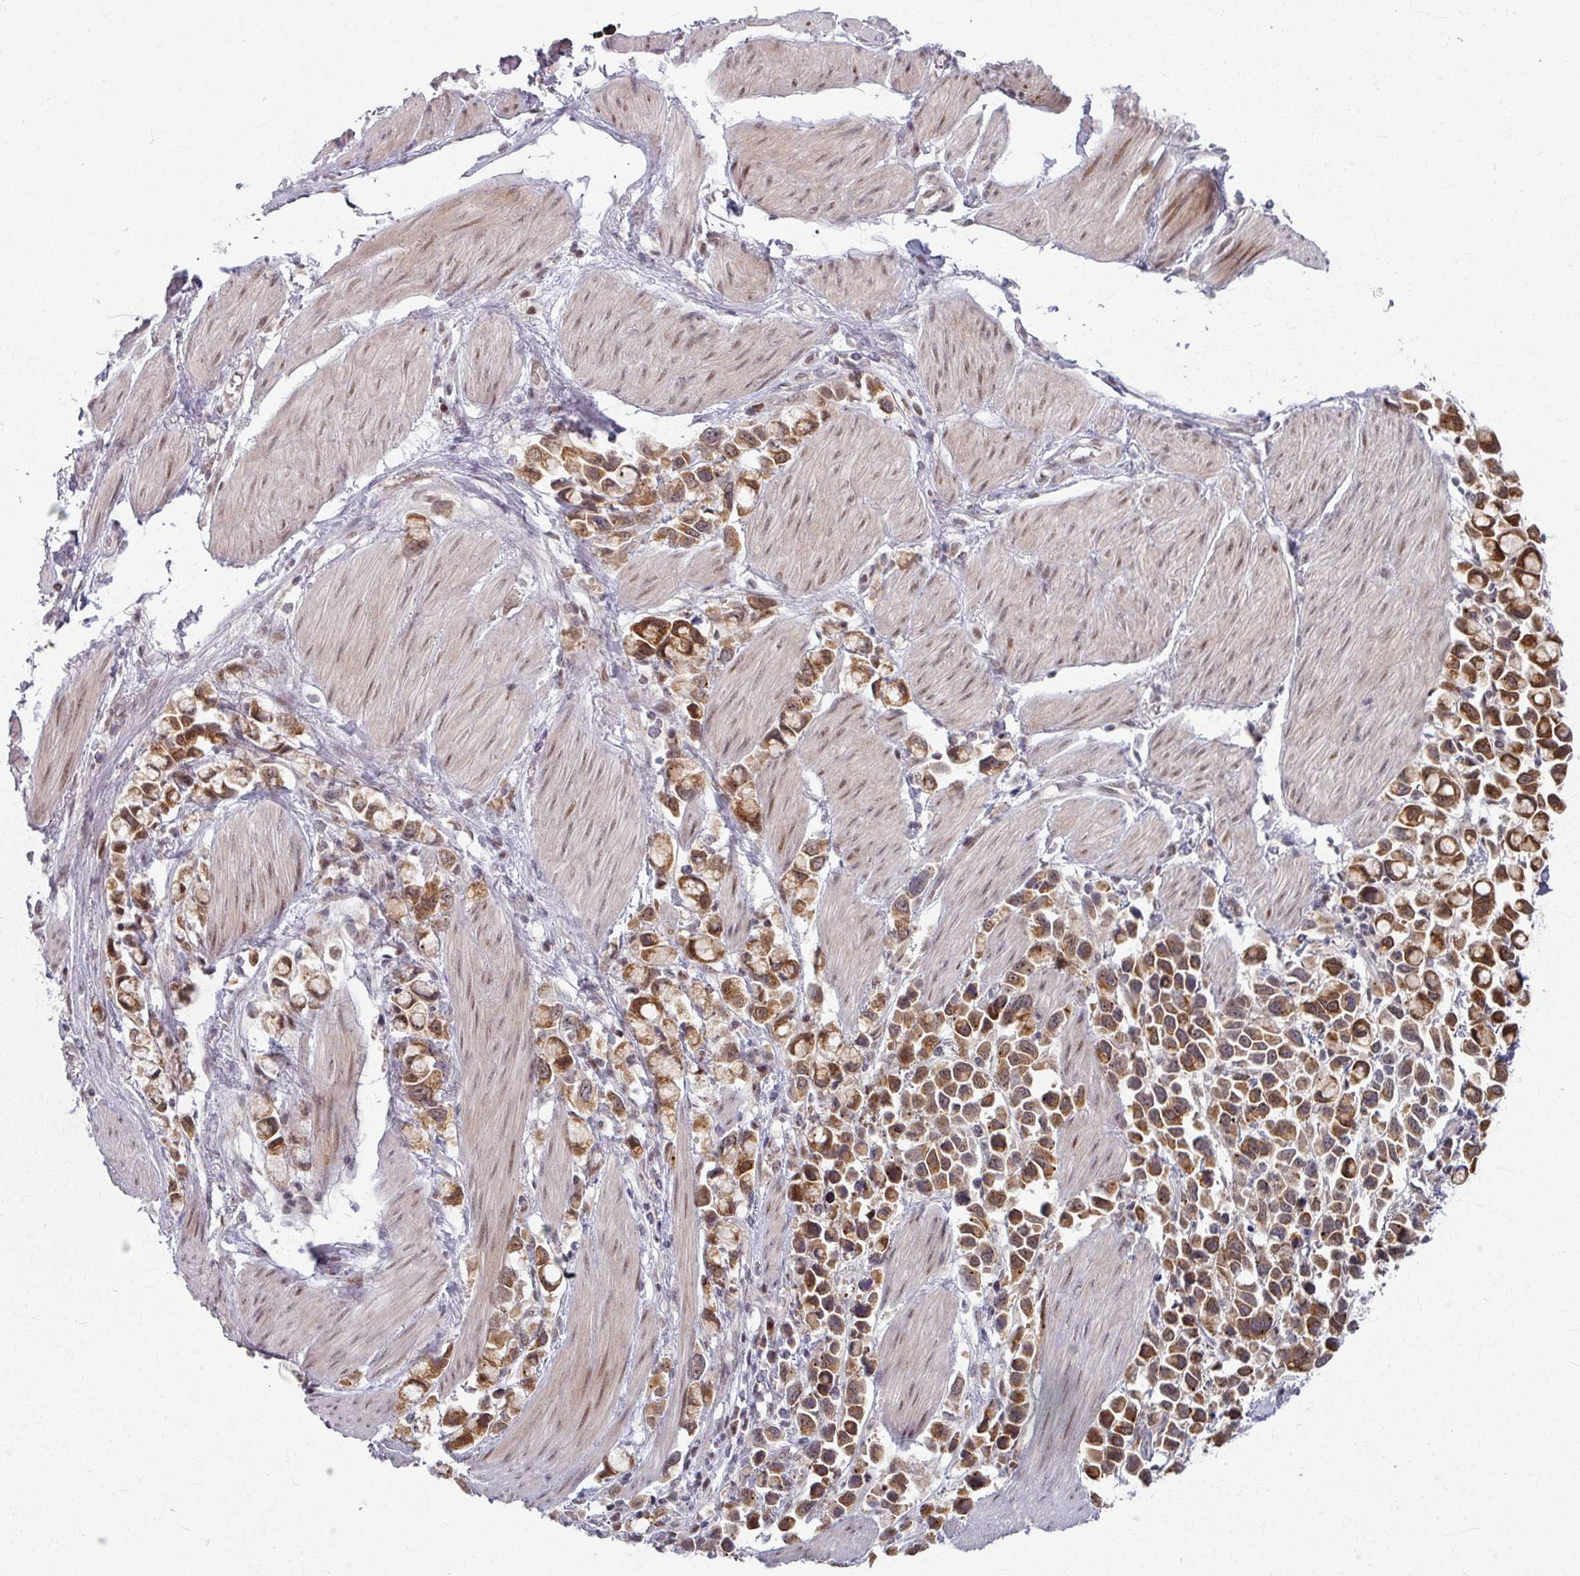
{"staining": {"intensity": "moderate", "quantity": ">75%", "location": "cytoplasmic/membranous,nuclear"}, "tissue": "stomach cancer", "cell_type": "Tumor cells", "image_type": "cancer", "snomed": [{"axis": "morphology", "description": "Adenocarcinoma, NOS"}, {"axis": "topography", "description": "Stomach"}], "caption": "Adenocarcinoma (stomach) stained with IHC reveals moderate cytoplasmic/membranous and nuclear positivity in approximately >75% of tumor cells. (brown staining indicates protein expression, while blue staining denotes nuclei).", "gene": "KLC3", "patient": {"sex": "female", "age": 81}}